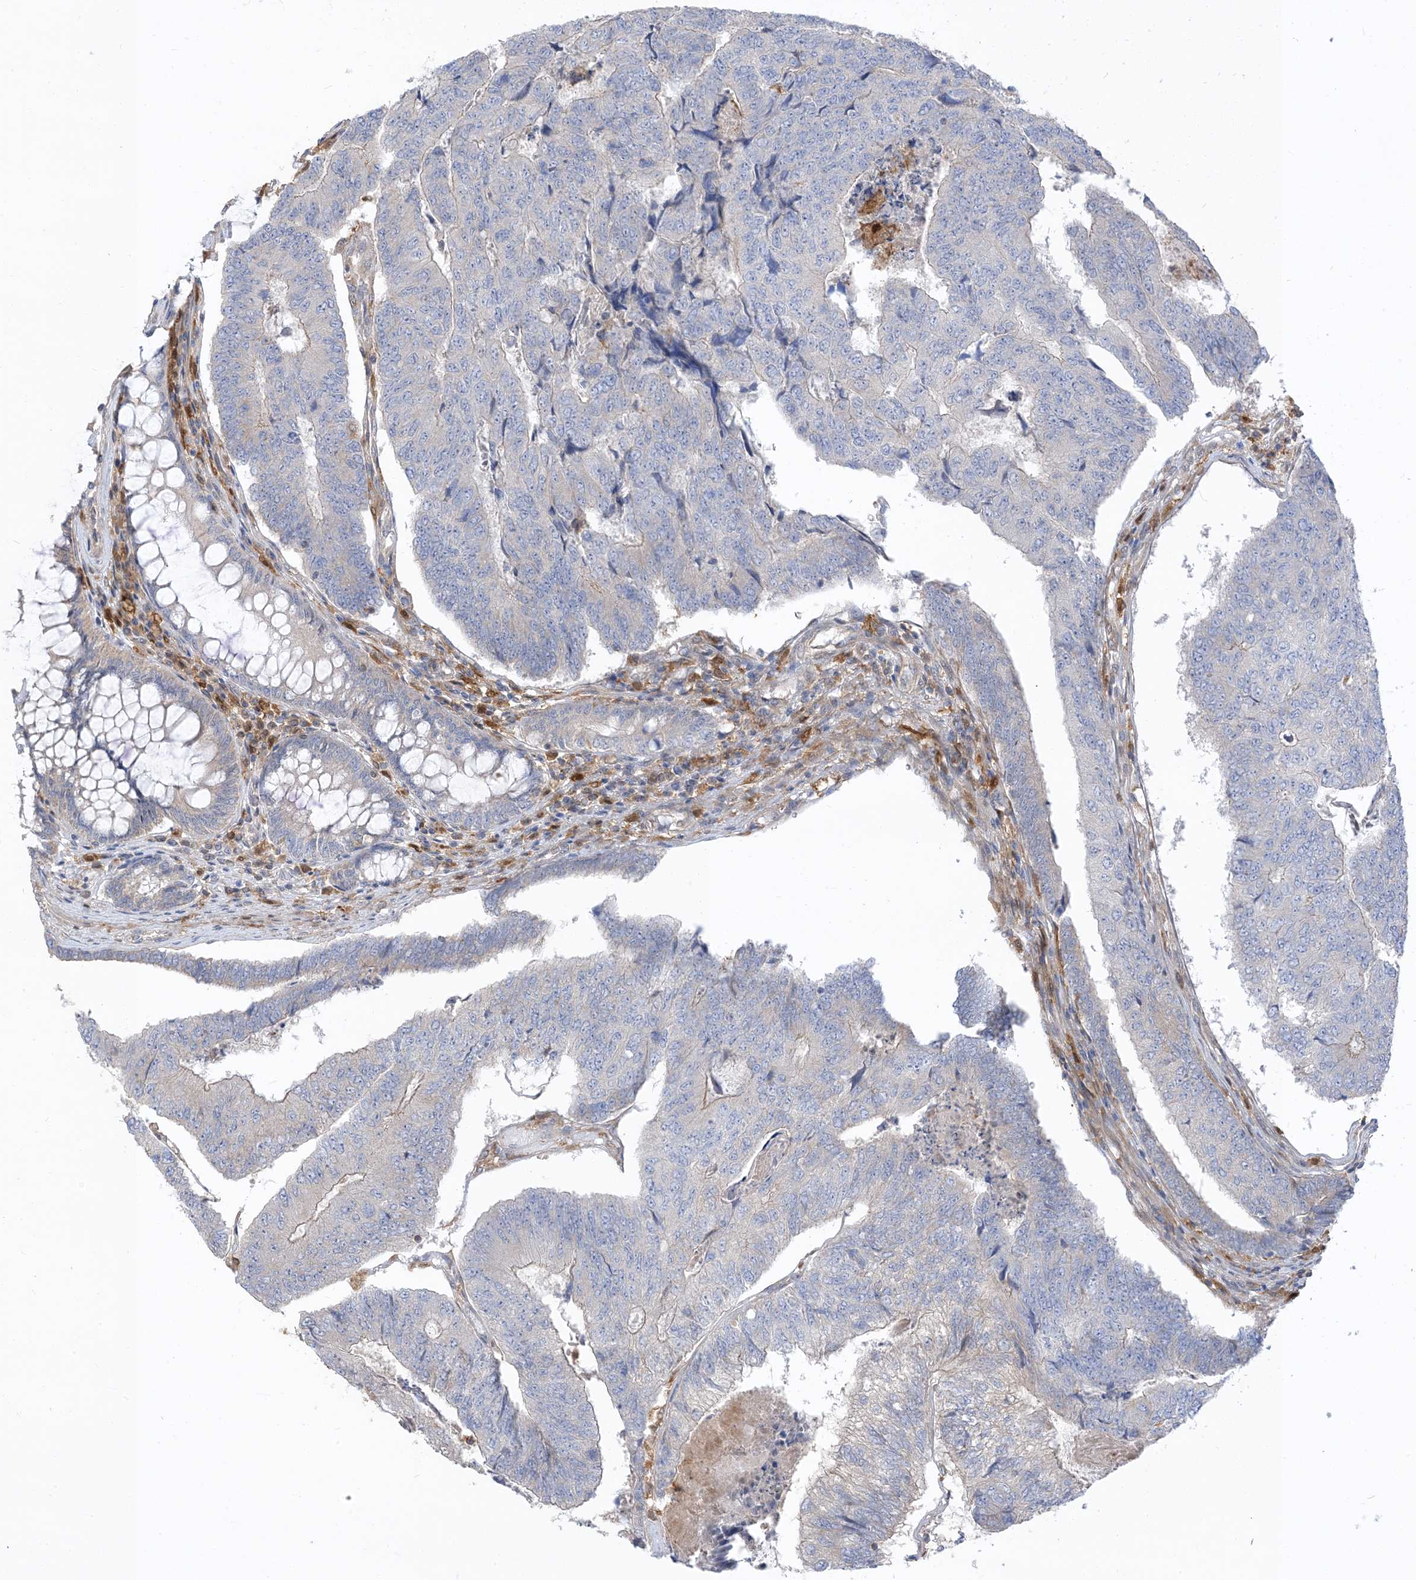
{"staining": {"intensity": "negative", "quantity": "none", "location": "none"}, "tissue": "colorectal cancer", "cell_type": "Tumor cells", "image_type": "cancer", "snomed": [{"axis": "morphology", "description": "Adenocarcinoma, NOS"}, {"axis": "topography", "description": "Colon"}], "caption": "Immunohistochemistry (IHC) image of neoplastic tissue: adenocarcinoma (colorectal) stained with DAB shows no significant protein expression in tumor cells.", "gene": "NAGK", "patient": {"sex": "female", "age": 67}}